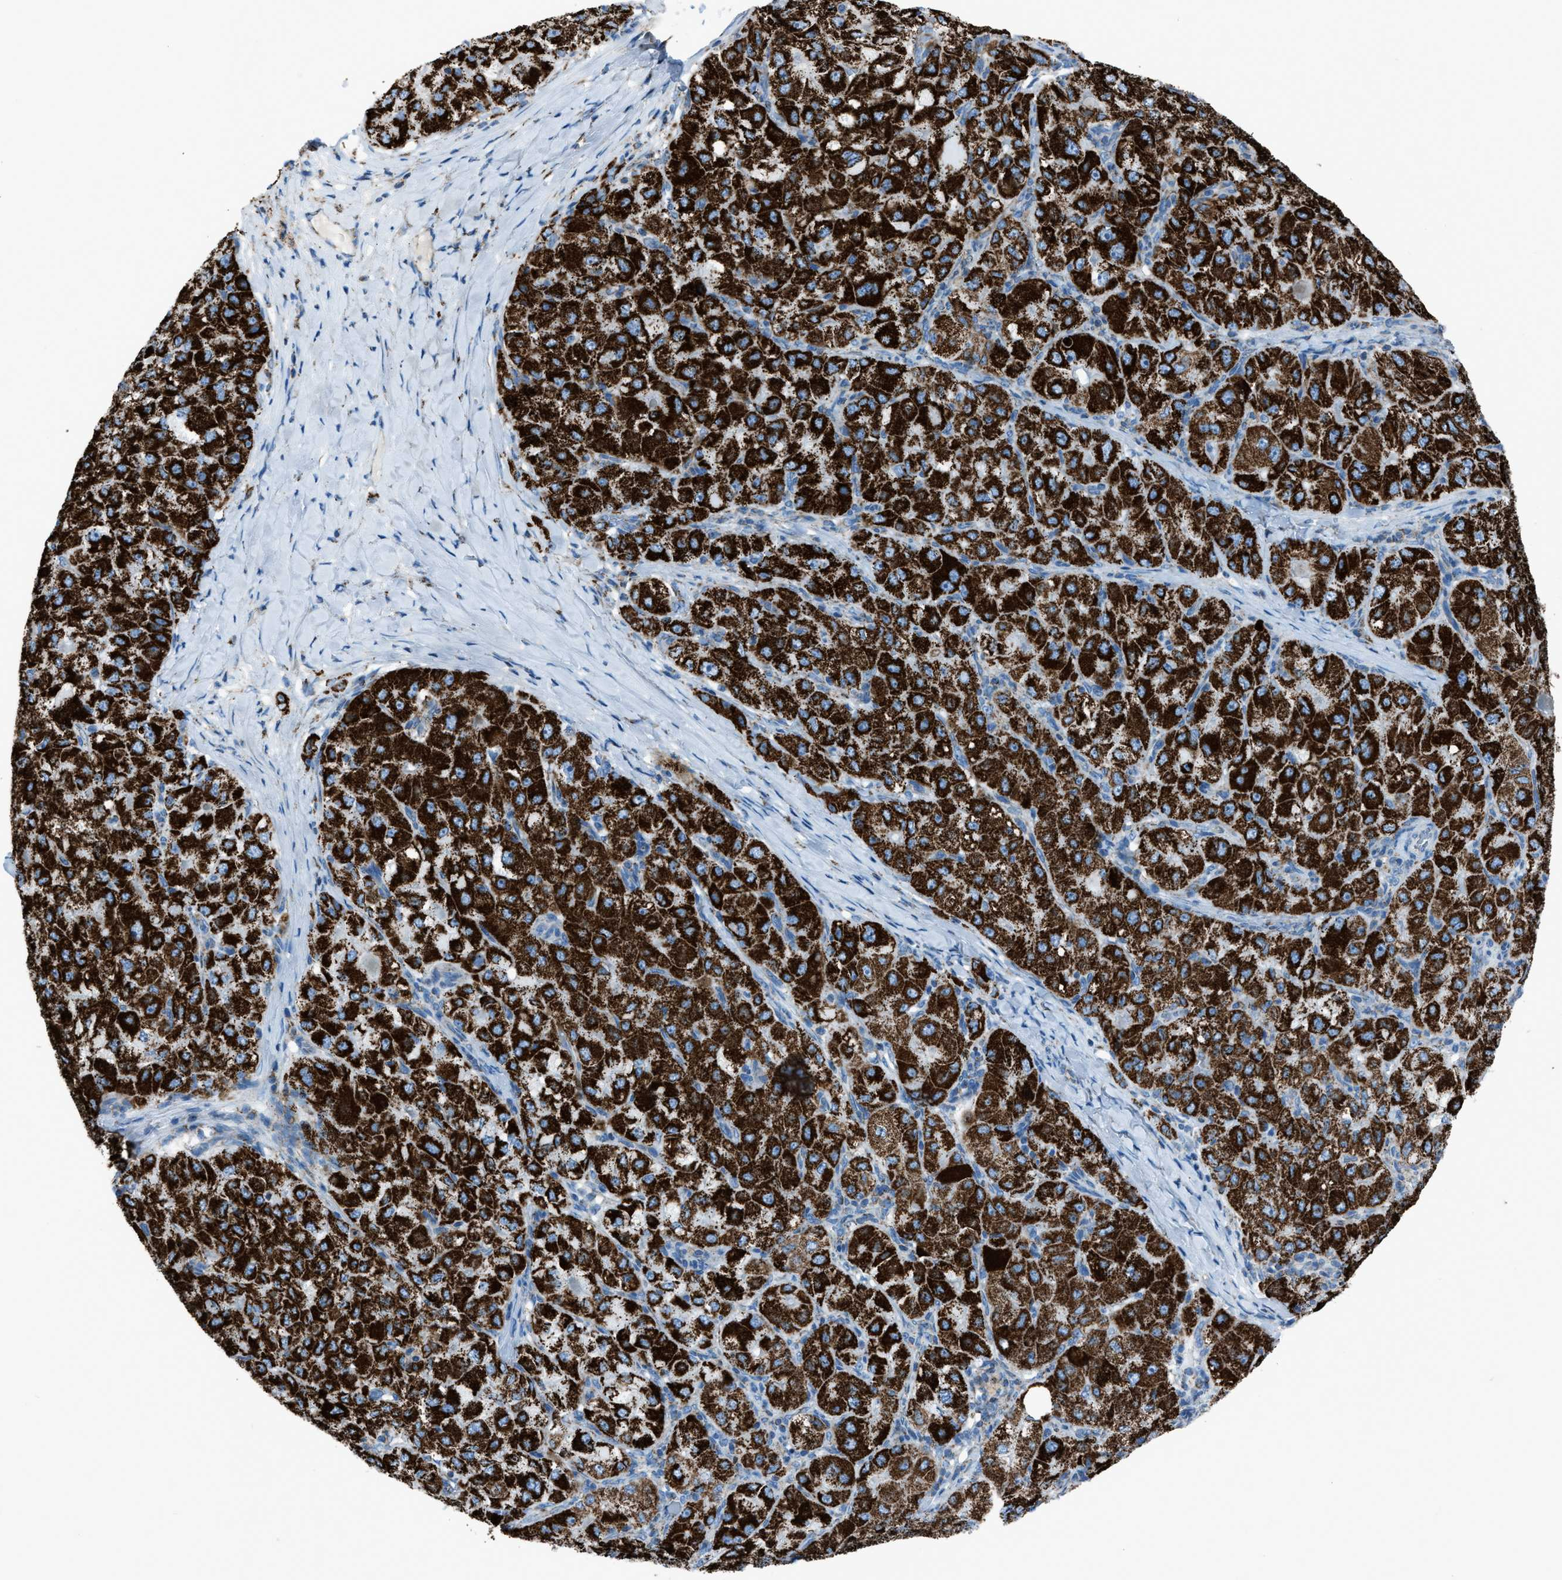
{"staining": {"intensity": "strong", "quantity": ">75%", "location": "cytoplasmic/membranous"}, "tissue": "liver cancer", "cell_type": "Tumor cells", "image_type": "cancer", "snomed": [{"axis": "morphology", "description": "Carcinoma, Hepatocellular, NOS"}, {"axis": "topography", "description": "Liver"}], "caption": "Hepatocellular carcinoma (liver) tissue exhibits strong cytoplasmic/membranous staining in about >75% of tumor cells, visualized by immunohistochemistry. Immunohistochemistry (ihc) stains the protein in brown and the nuclei are stained blue.", "gene": "MDH2", "patient": {"sex": "male", "age": 80}}